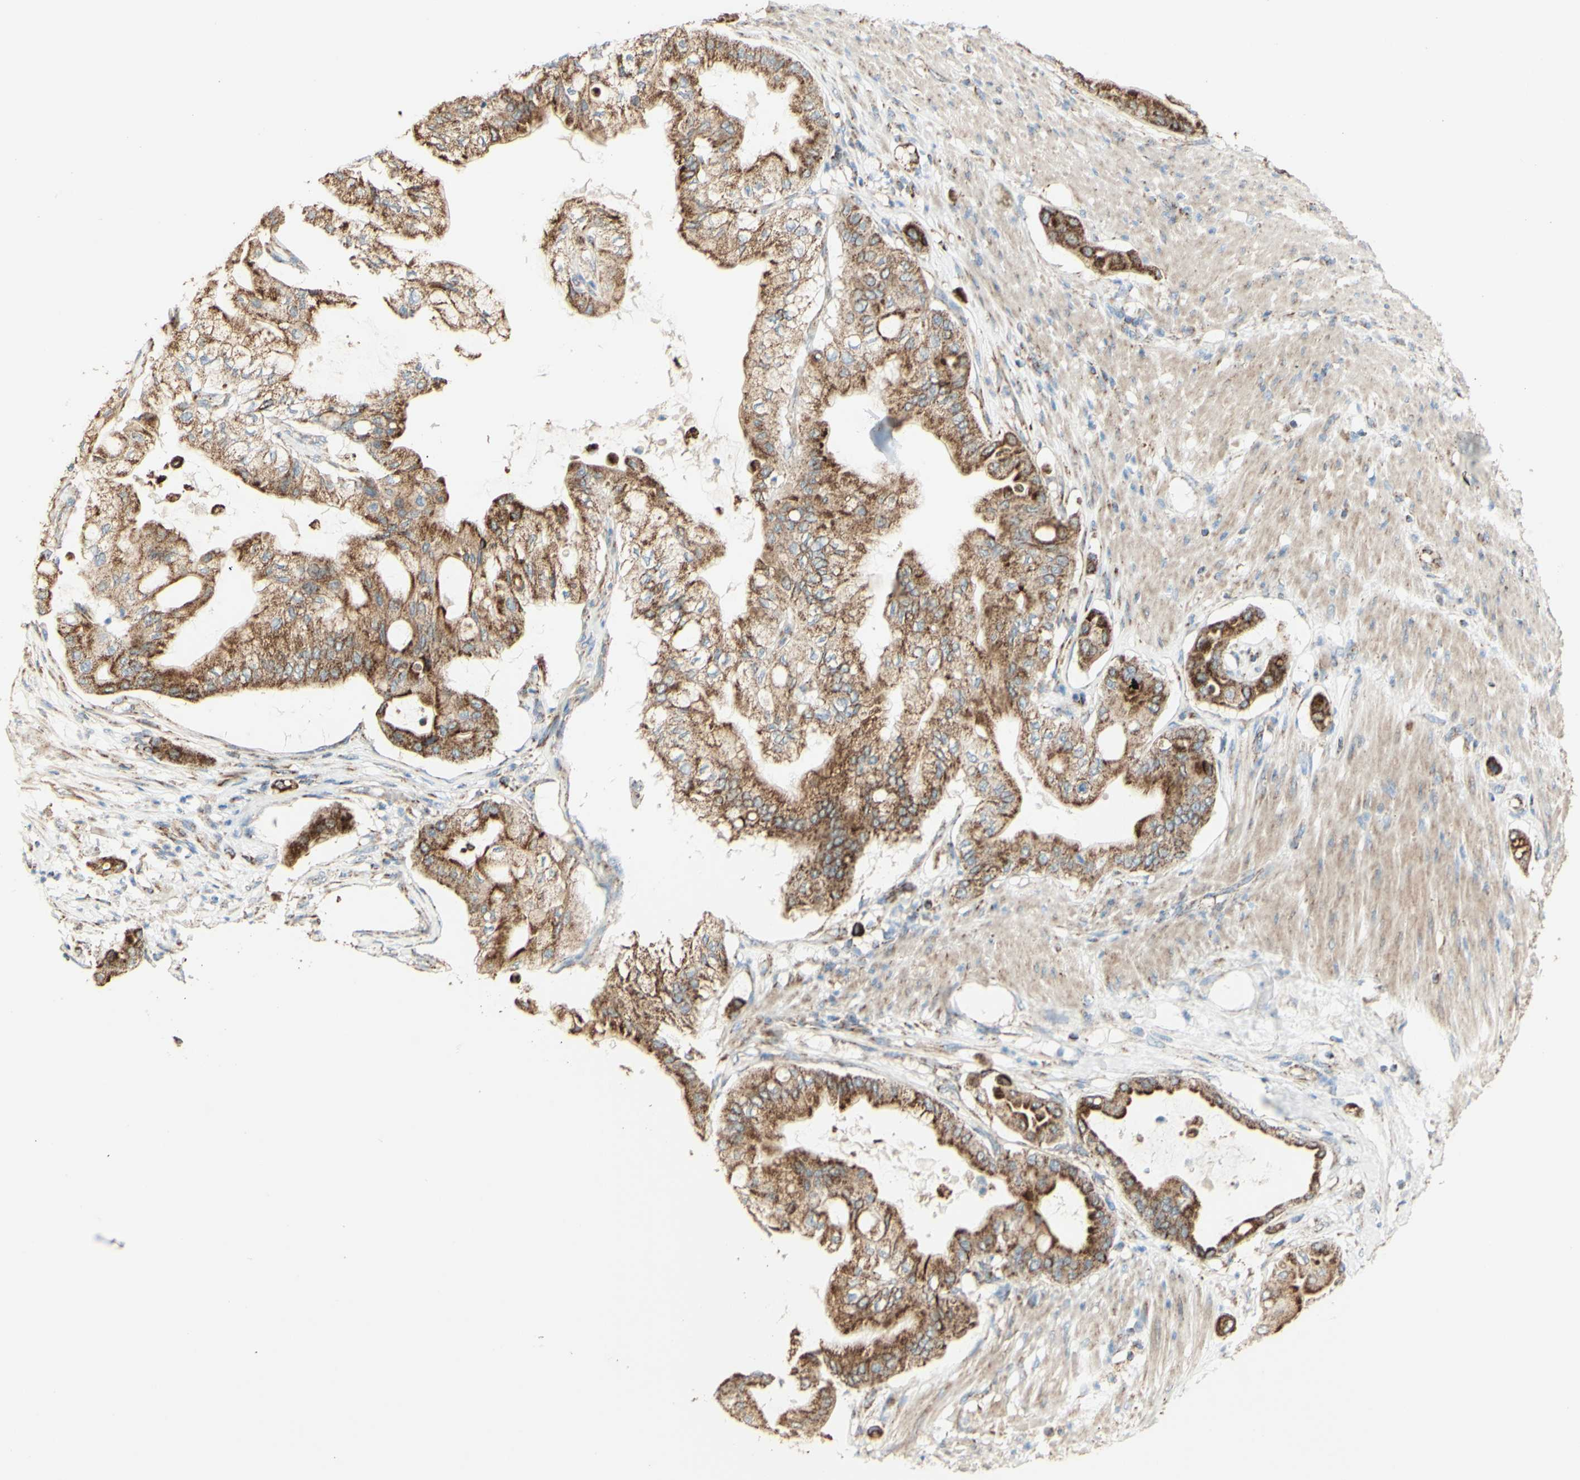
{"staining": {"intensity": "moderate", "quantity": ">75%", "location": "cytoplasmic/membranous"}, "tissue": "pancreatic cancer", "cell_type": "Tumor cells", "image_type": "cancer", "snomed": [{"axis": "morphology", "description": "Adenocarcinoma, NOS"}, {"axis": "morphology", "description": "Adenocarcinoma, metastatic, NOS"}, {"axis": "topography", "description": "Lymph node"}, {"axis": "topography", "description": "Pancreas"}, {"axis": "topography", "description": "Duodenum"}], "caption": "An image of pancreatic cancer stained for a protein reveals moderate cytoplasmic/membranous brown staining in tumor cells. The staining was performed using DAB to visualize the protein expression in brown, while the nuclei were stained in blue with hematoxylin (Magnification: 20x).", "gene": "LETM1", "patient": {"sex": "female", "age": 64}}